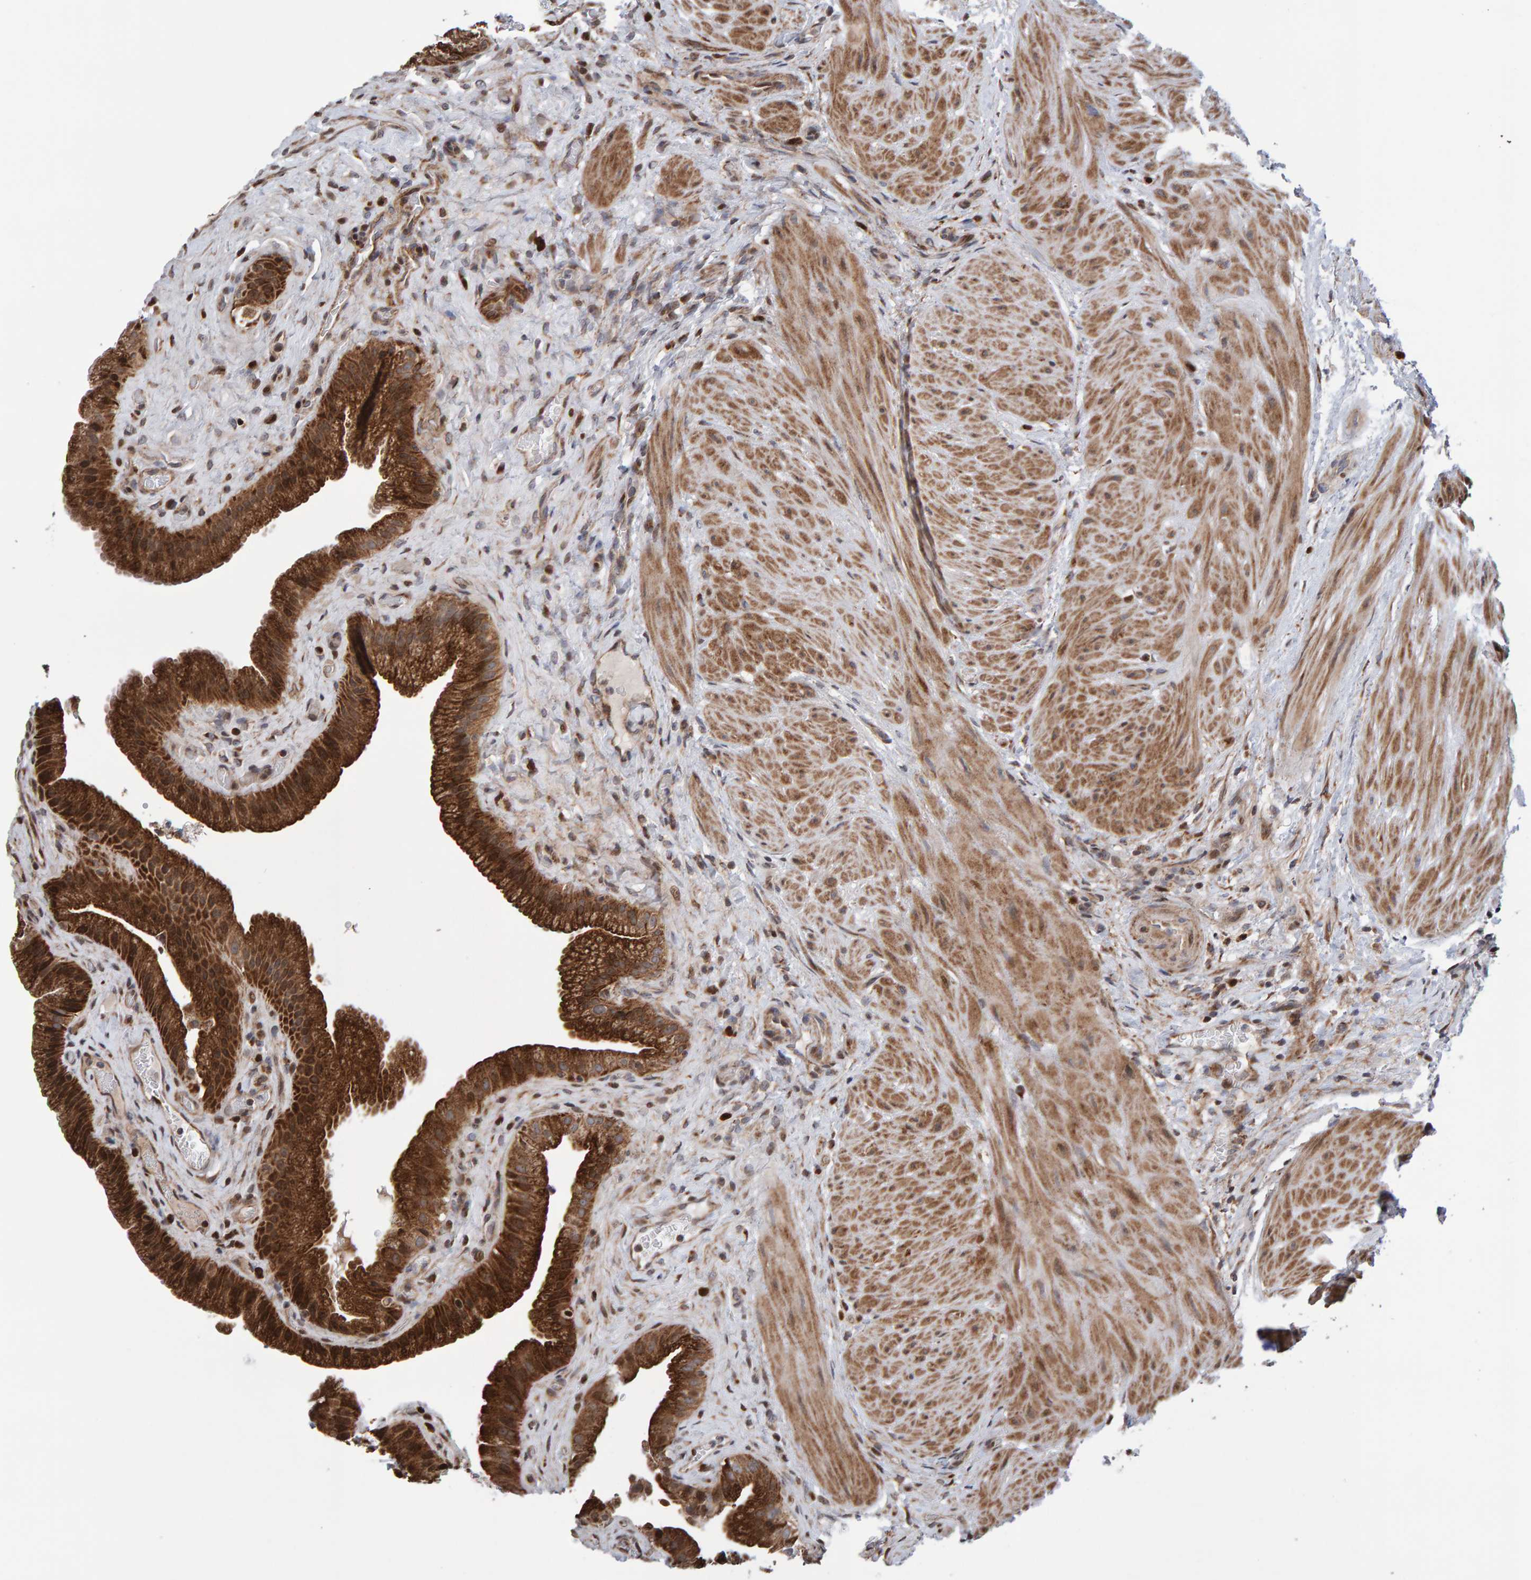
{"staining": {"intensity": "strong", "quantity": ">75%", "location": "cytoplasmic/membranous"}, "tissue": "gallbladder", "cell_type": "Glandular cells", "image_type": "normal", "snomed": [{"axis": "morphology", "description": "Normal tissue, NOS"}, {"axis": "topography", "description": "Gallbladder"}], "caption": "The micrograph reveals a brown stain indicating the presence of a protein in the cytoplasmic/membranous of glandular cells in gallbladder. (Brightfield microscopy of DAB IHC at high magnification).", "gene": "PECR", "patient": {"sex": "male", "age": 49}}